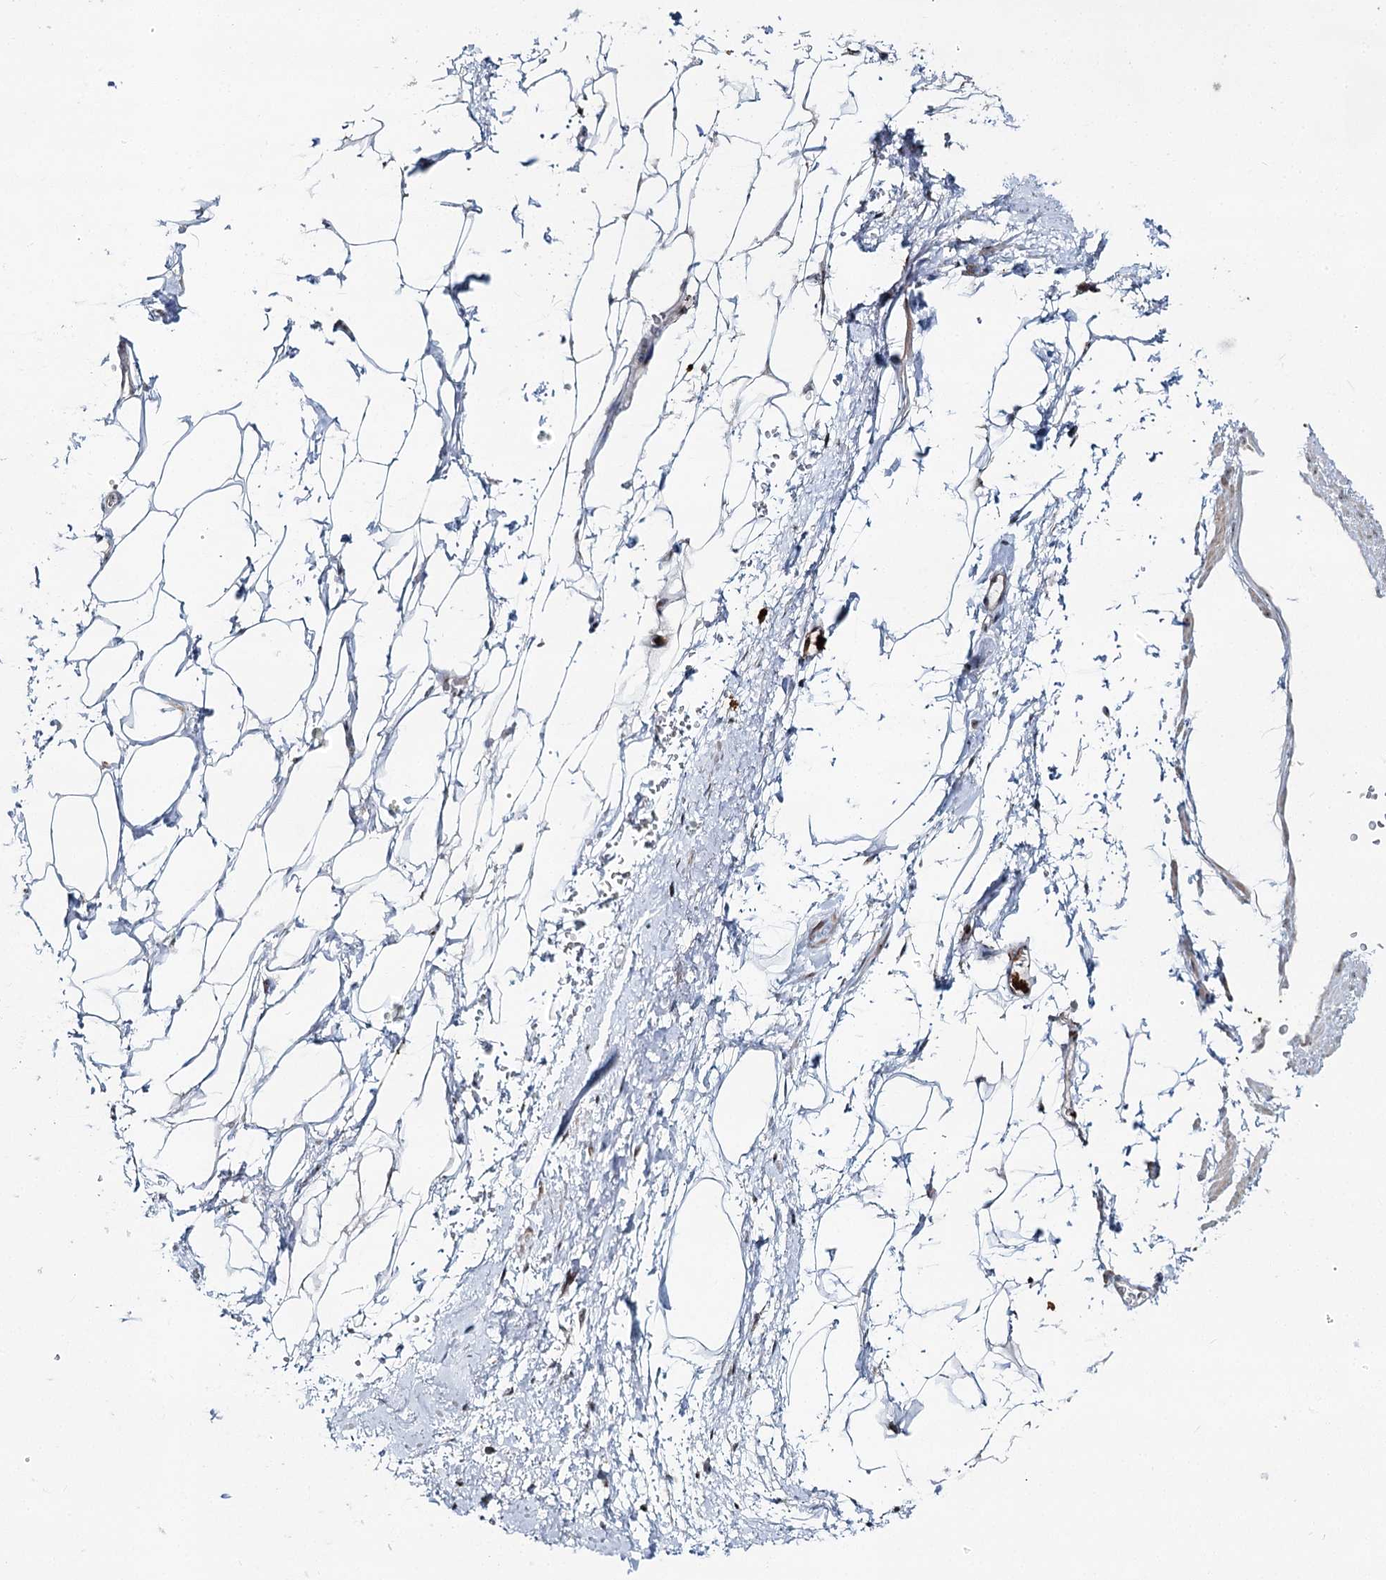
{"staining": {"intensity": "negative", "quantity": "none", "location": "none"}, "tissue": "adipose tissue", "cell_type": "Adipocytes", "image_type": "normal", "snomed": [{"axis": "morphology", "description": "Normal tissue, NOS"}, {"axis": "morphology", "description": "Adenocarcinoma, Low grade"}, {"axis": "topography", "description": "Prostate"}, {"axis": "topography", "description": "Peripheral nerve tissue"}], "caption": "An image of adipose tissue stained for a protein exhibits no brown staining in adipocytes.", "gene": "ATAD1", "patient": {"sex": "male", "age": 63}}